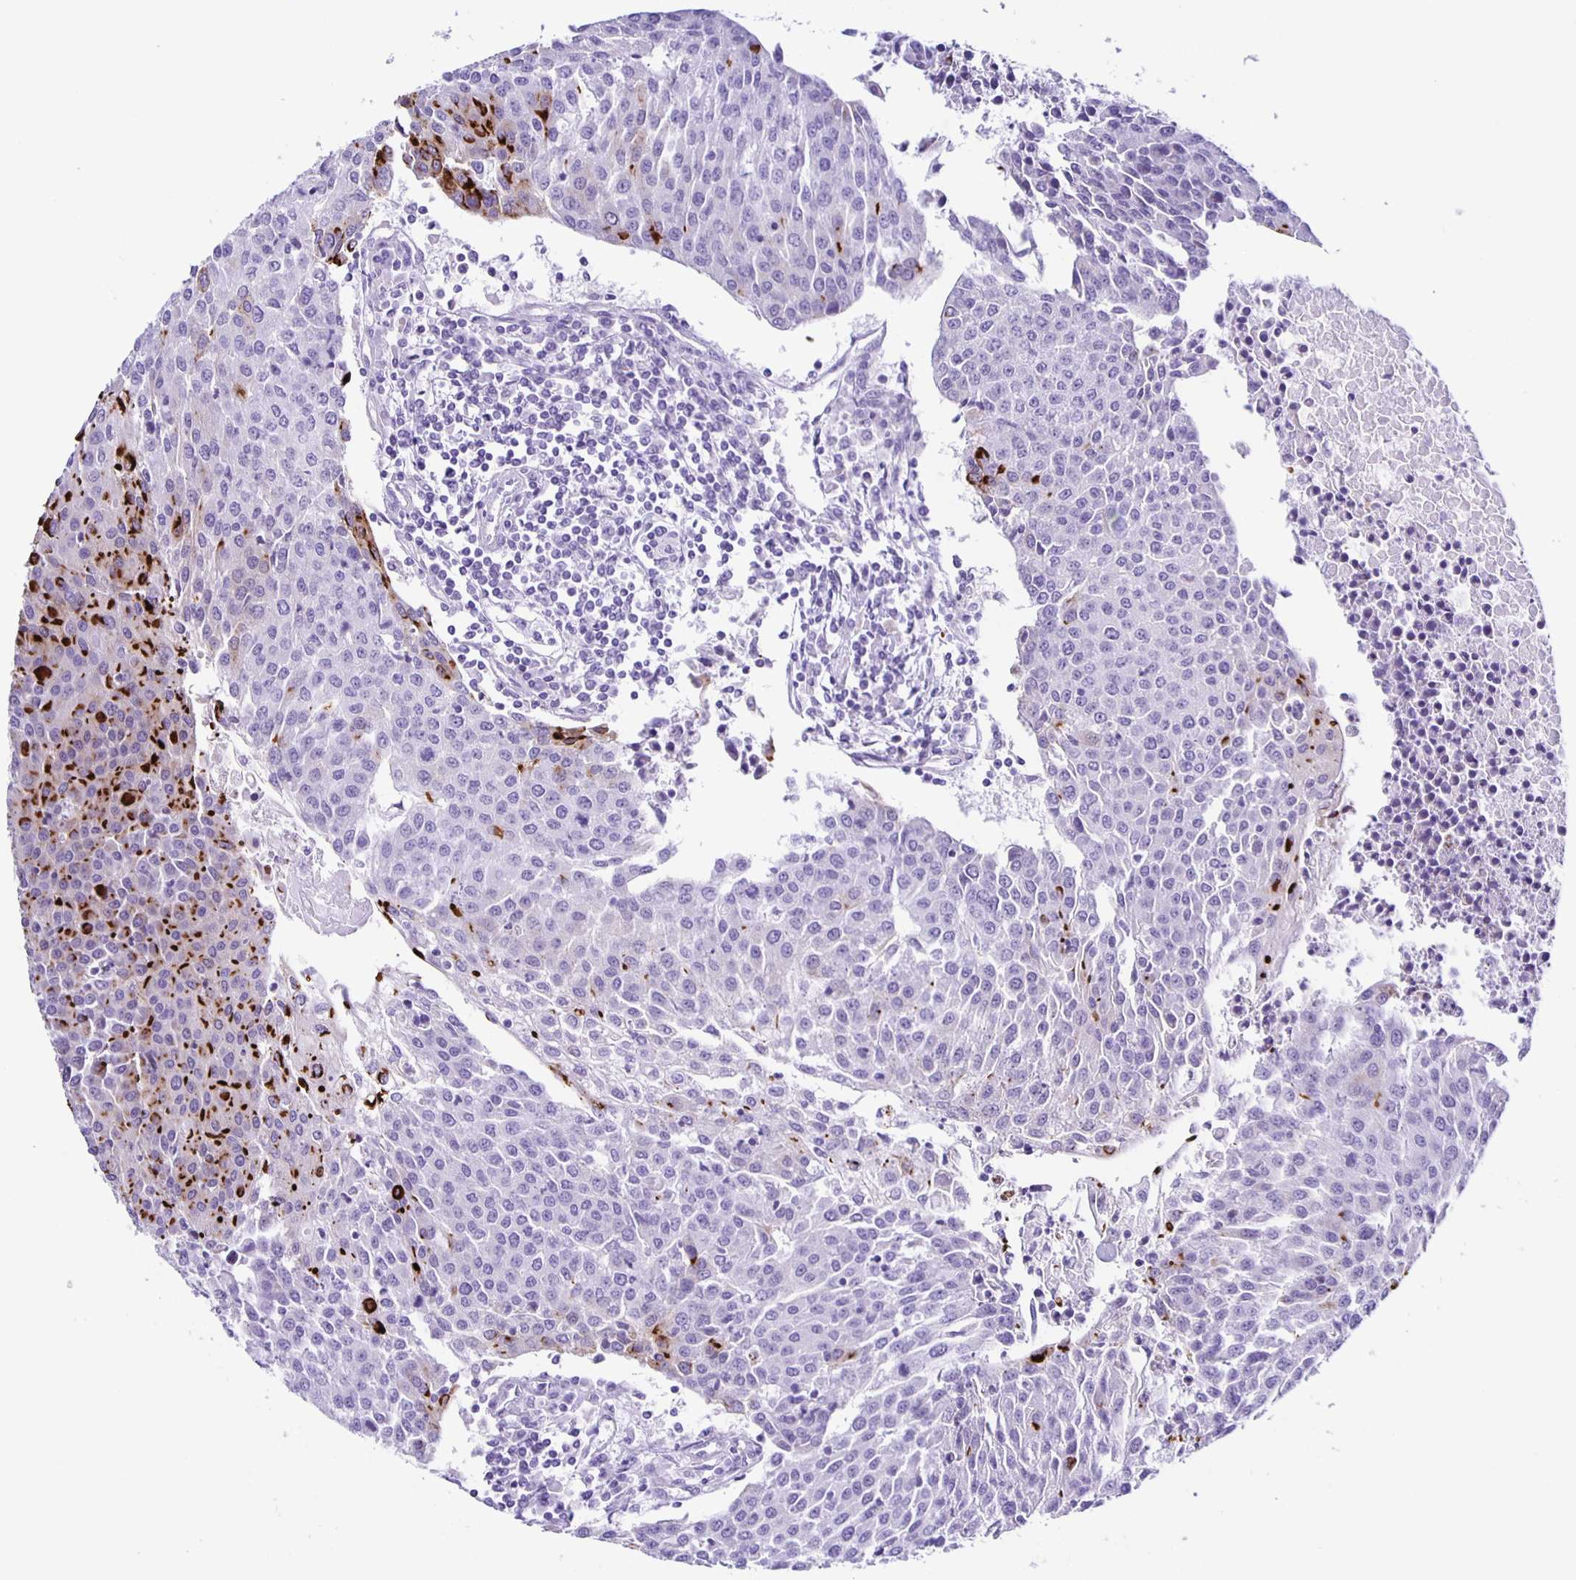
{"staining": {"intensity": "strong", "quantity": "<25%", "location": "cytoplasmic/membranous"}, "tissue": "urothelial cancer", "cell_type": "Tumor cells", "image_type": "cancer", "snomed": [{"axis": "morphology", "description": "Urothelial carcinoma, High grade"}, {"axis": "topography", "description": "Urinary bladder"}], "caption": "The photomicrograph displays a brown stain indicating the presence of a protein in the cytoplasmic/membranous of tumor cells in urothelial carcinoma (high-grade).", "gene": "AQP6", "patient": {"sex": "female", "age": 85}}